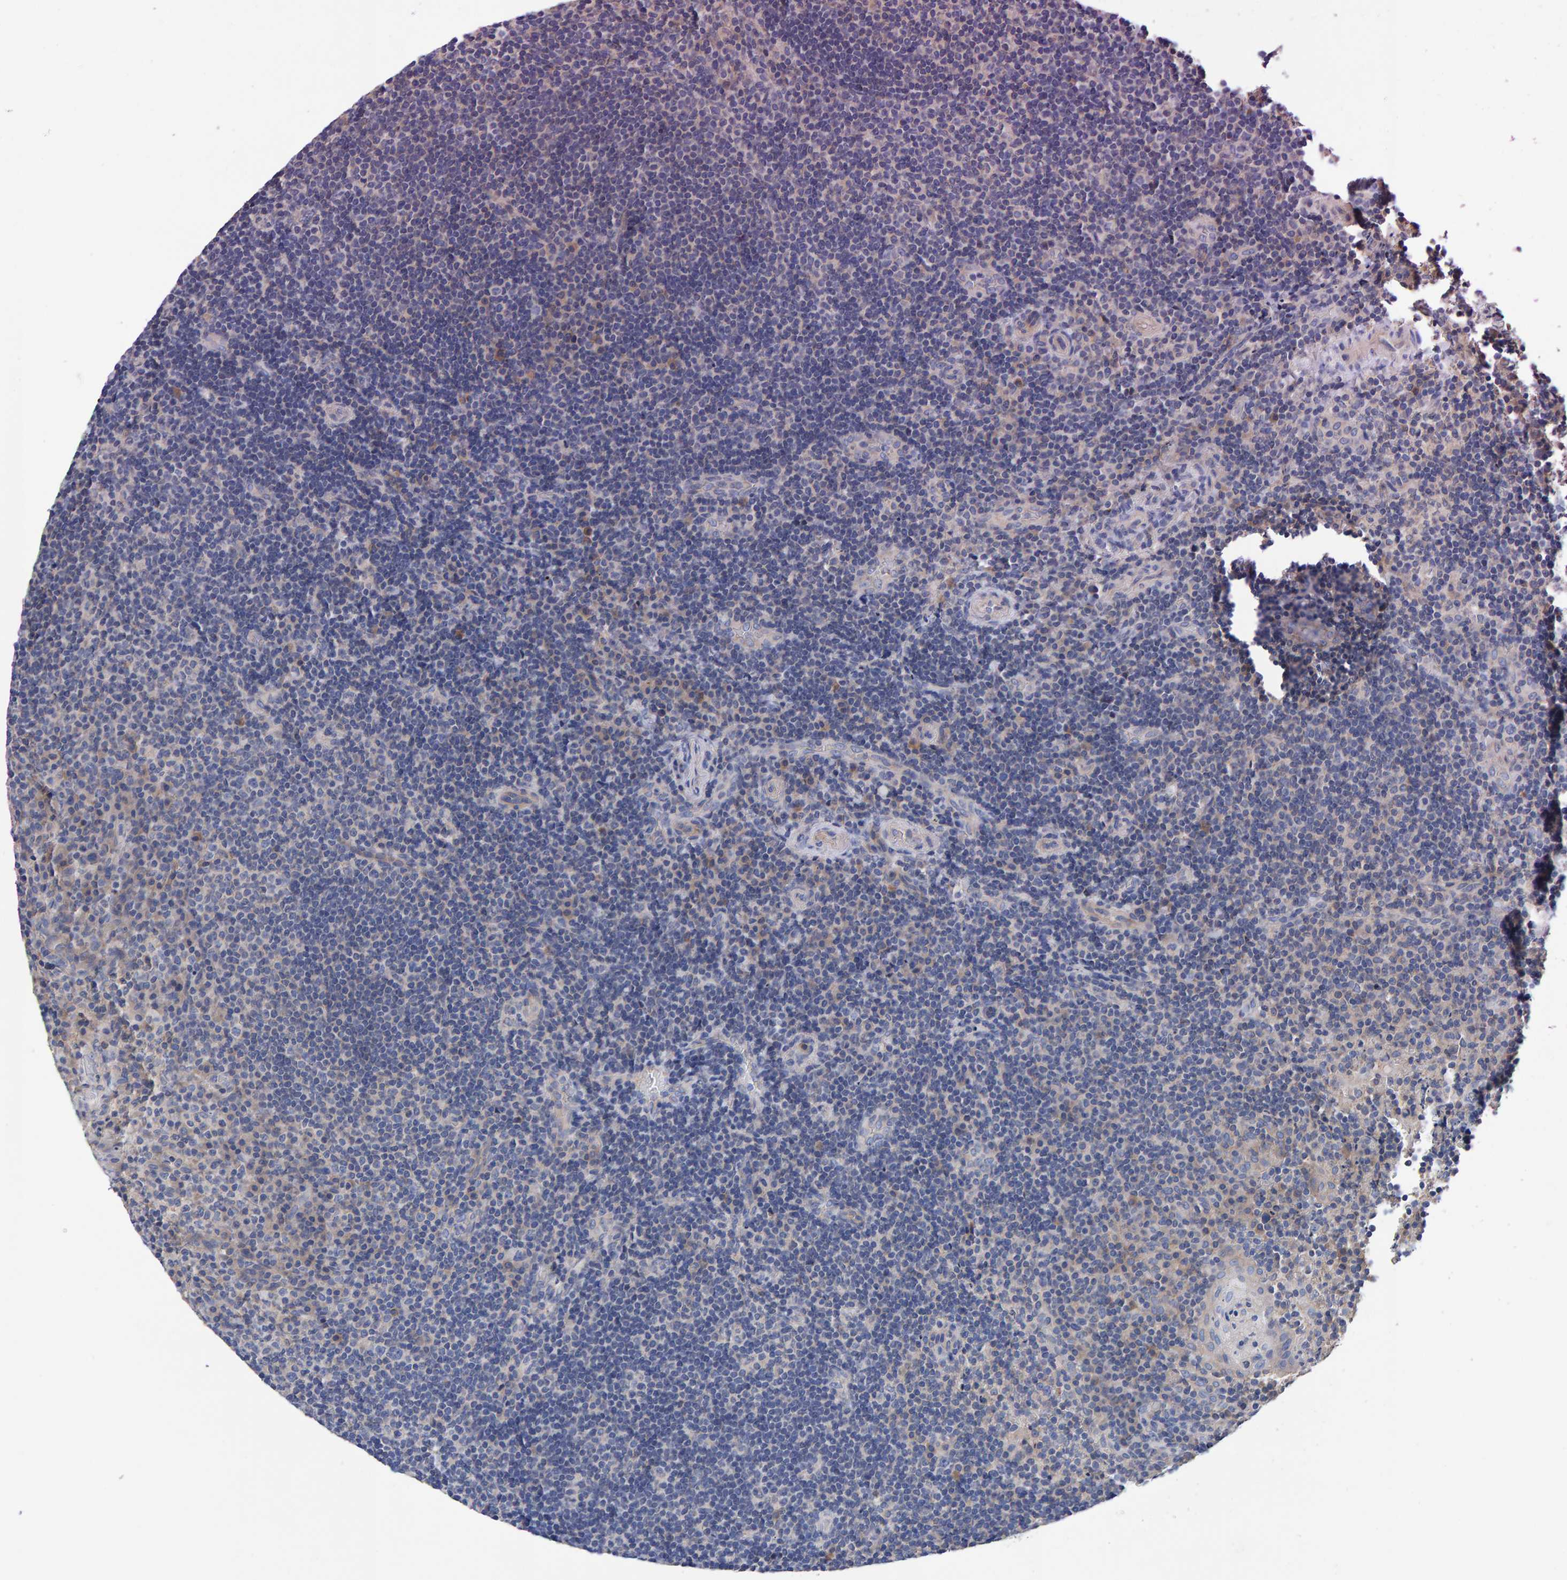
{"staining": {"intensity": "negative", "quantity": "none", "location": "none"}, "tissue": "lymphoma", "cell_type": "Tumor cells", "image_type": "cancer", "snomed": [{"axis": "morphology", "description": "Malignant lymphoma, non-Hodgkin's type, High grade"}, {"axis": "topography", "description": "Tonsil"}], "caption": "Tumor cells are negative for brown protein staining in malignant lymphoma, non-Hodgkin's type (high-grade). Nuclei are stained in blue.", "gene": "EFR3A", "patient": {"sex": "female", "age": 36}}